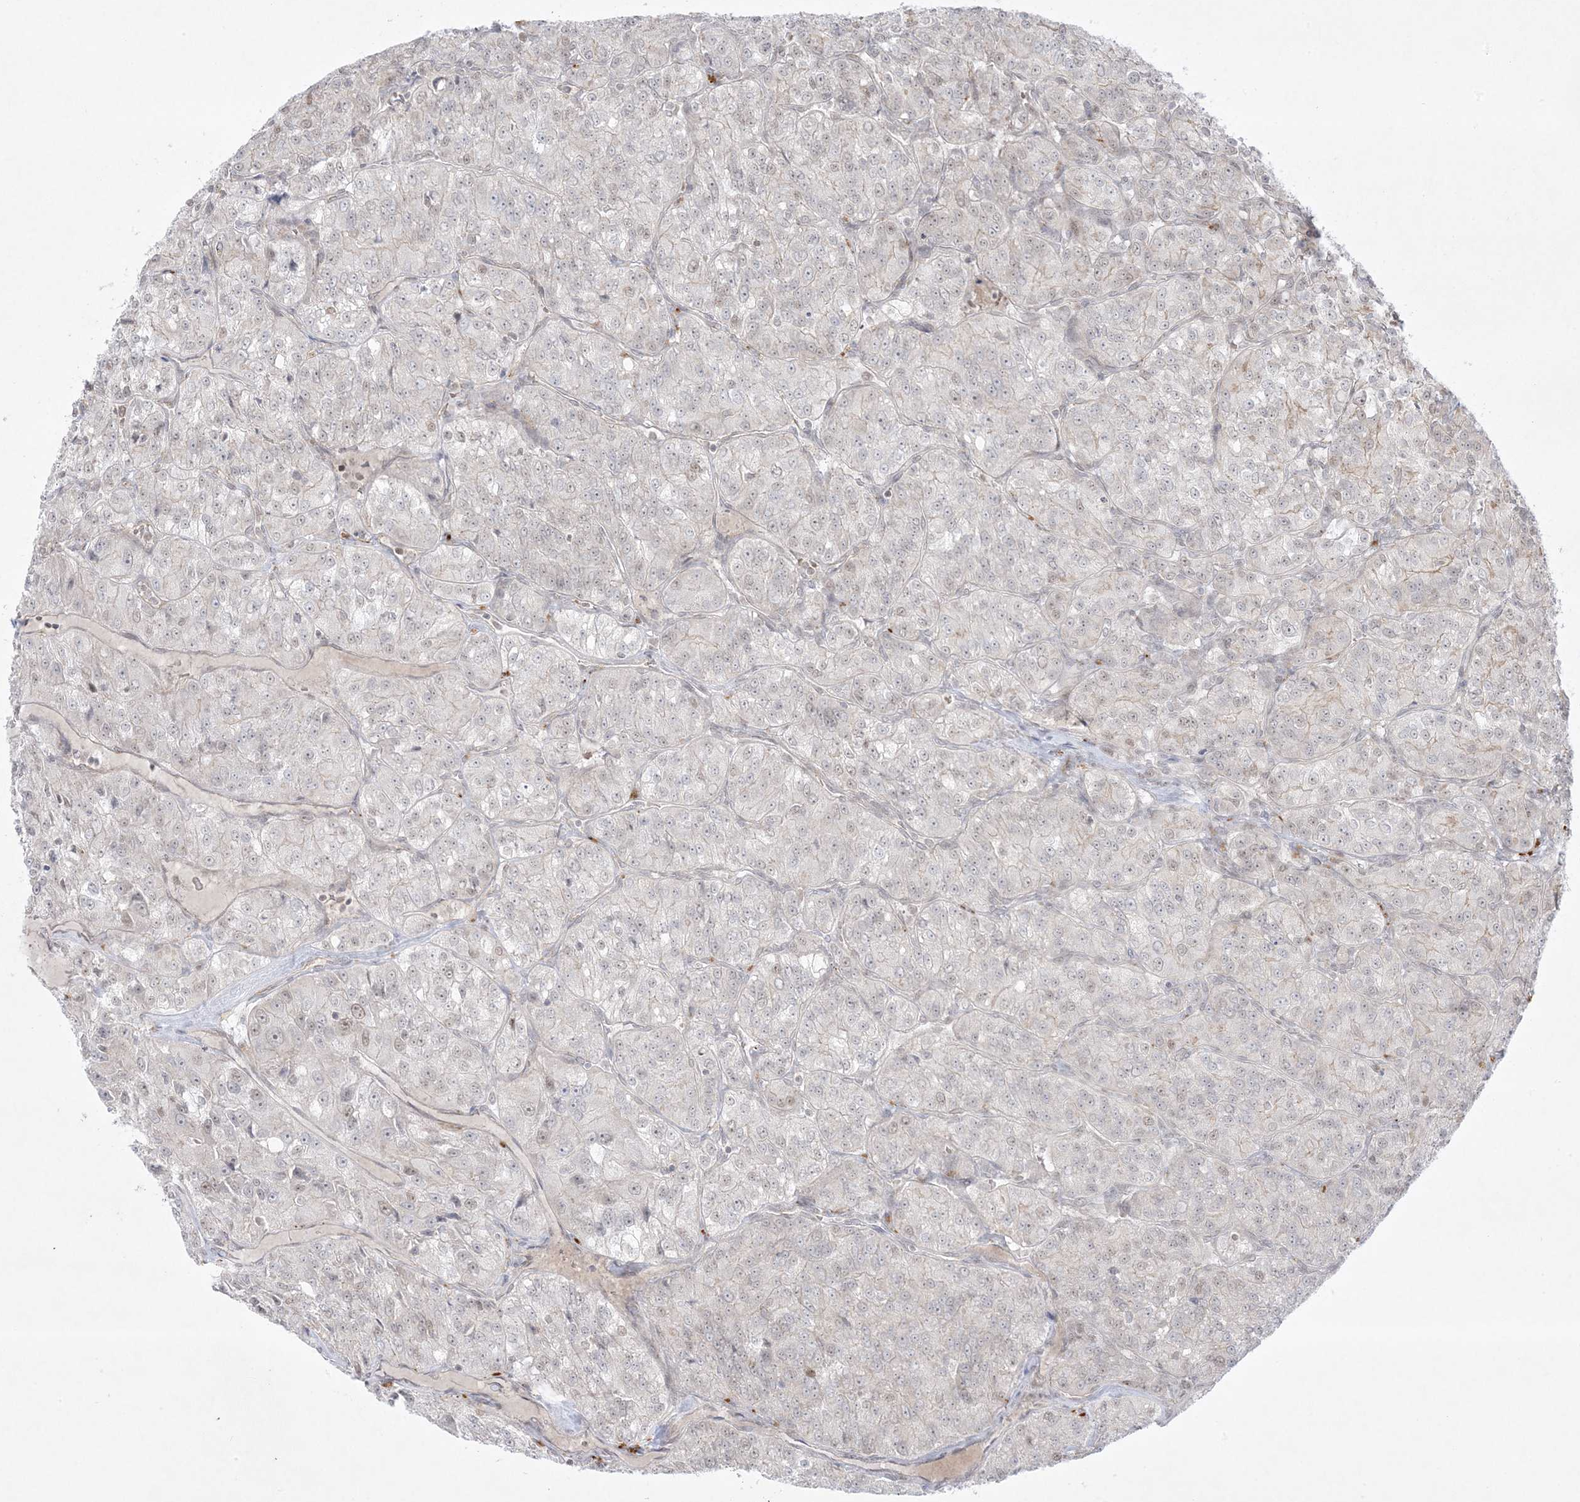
{"staining": {"intensity": "weak", "quantity": "<25%", "location": "nuclear"}, "tissue": "renal cancer", "cell_type": "Tumor cells", "image_type": "cancer", "snomed": [{"axis": "morphology", "description": "Adenocarcinoma, NOS"}, {"axis": "topography", "description": "Kidney"}], "caption": "The micrograph exhibits no staining of tumor cells in renal adenocarcinoma.", "gene": "PTK6", "patient": {"sex": "female", "age": 63}}